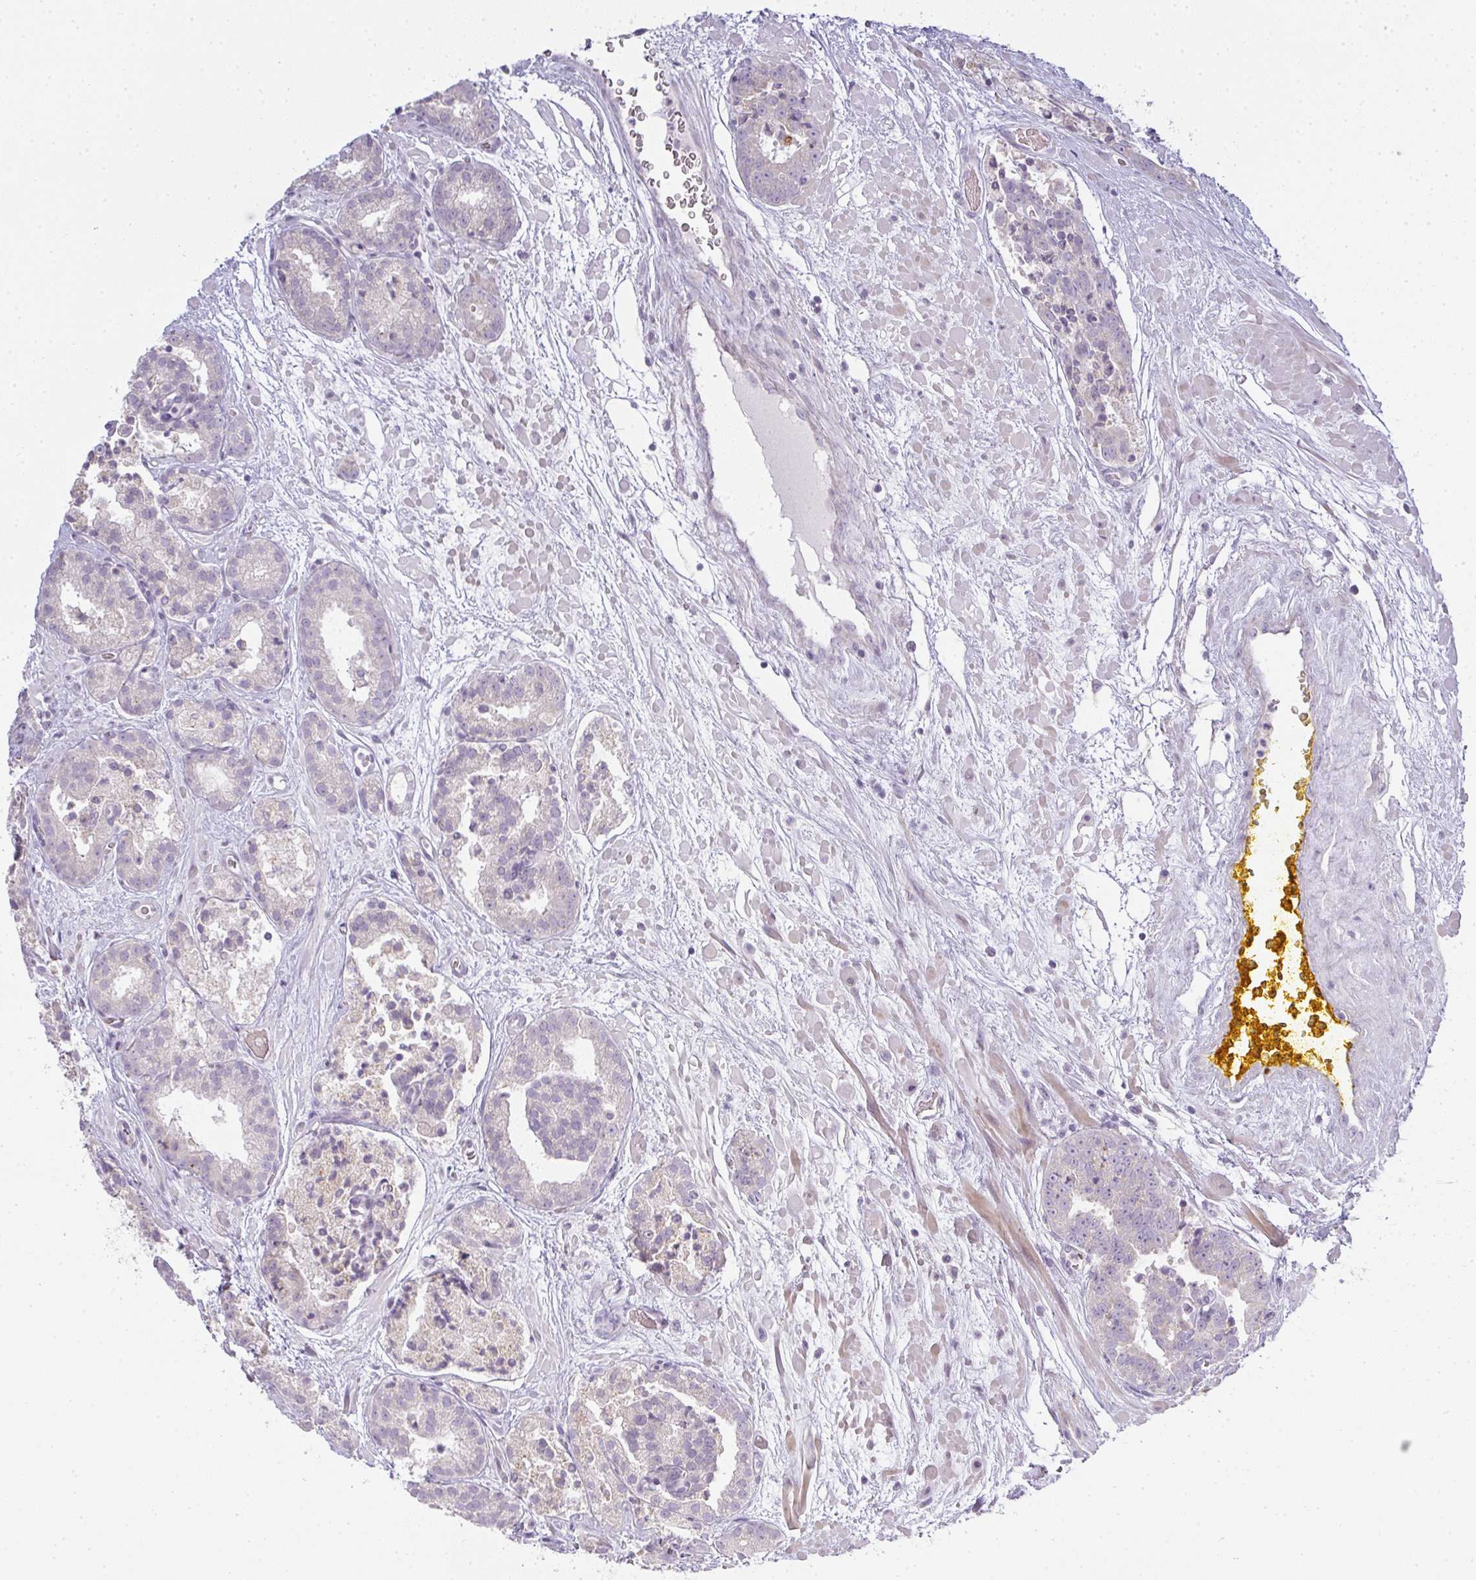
{"staining": {"intensity": "negative", "quantity": "none", "location": "none"}, "tissue": "prostate cancer", "cell_type": "Tumor cells", "image_type": "cancer", "snomed": [{"axis": "morphology", "description": "Adenocarcinoma, High grade"}, {"axis": "topography", "description": "Prostate"}], "caption": "Adenocarcinoma (high-grade) (prostate) was stained to show a protein in brown. There is no significant staining in tumor cells.", "gene": "SIRPB2", "patient": {"sex": "male", "age": 66}}